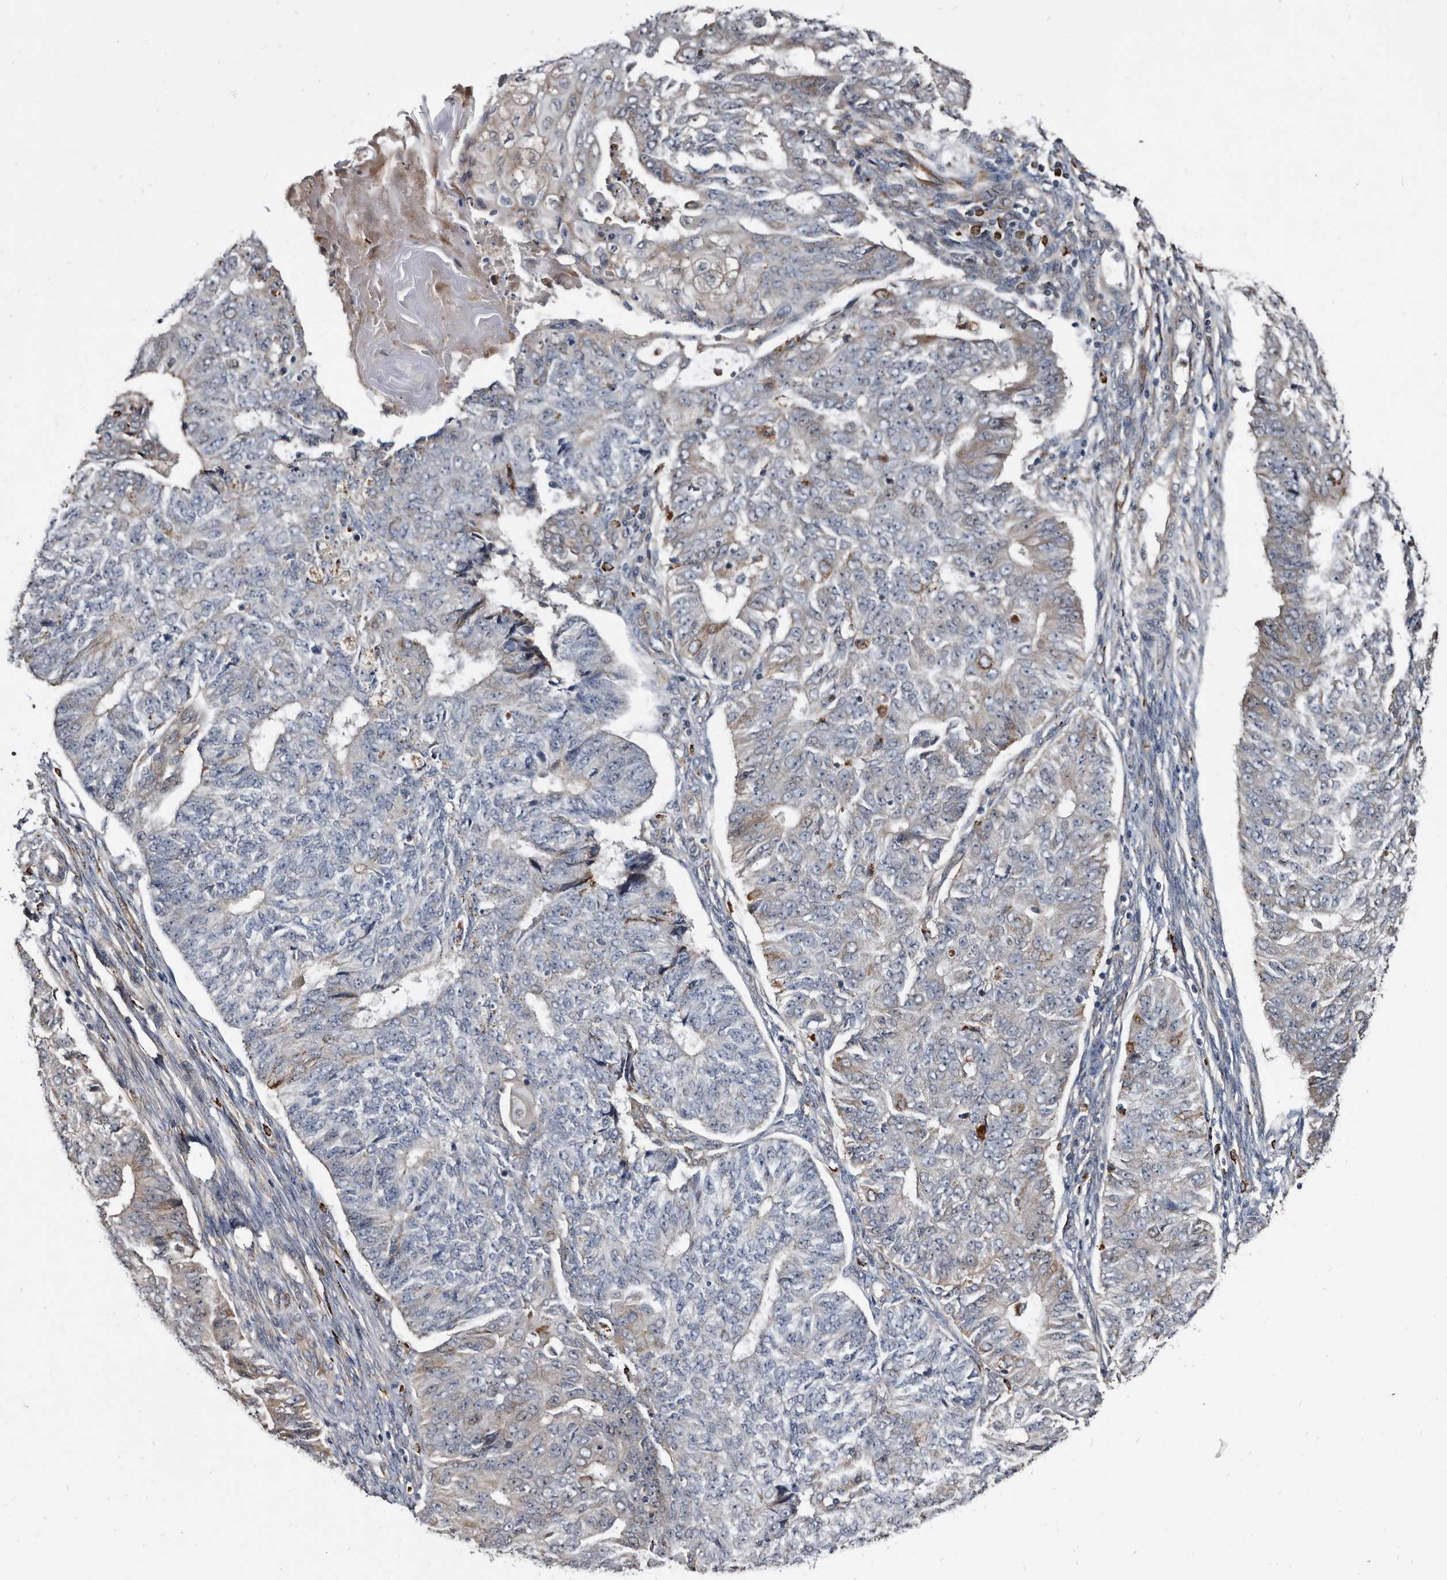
{"staining": {"intensity": "weak", "quantity": "<25%", "location": "cytoplasmic/membranous"}, "tissue": "endometrial cancer", "cell_type": "Tumor cells", "image_type": "cancer", "snomed": [{"axis": "morphology", "description": "Adenocarcinoma, NOS"}, {"axis": "topography", "description": "Endometrium"}], "caption": "Immunohistochemistry histopathology image of neoplastic tissue: endometrial adenocarcinoma stained with DAB reveals no significant protein positivity in tumor cells.", "gene": "CTSA", "patient": {"sex": "female", "age": 32}}